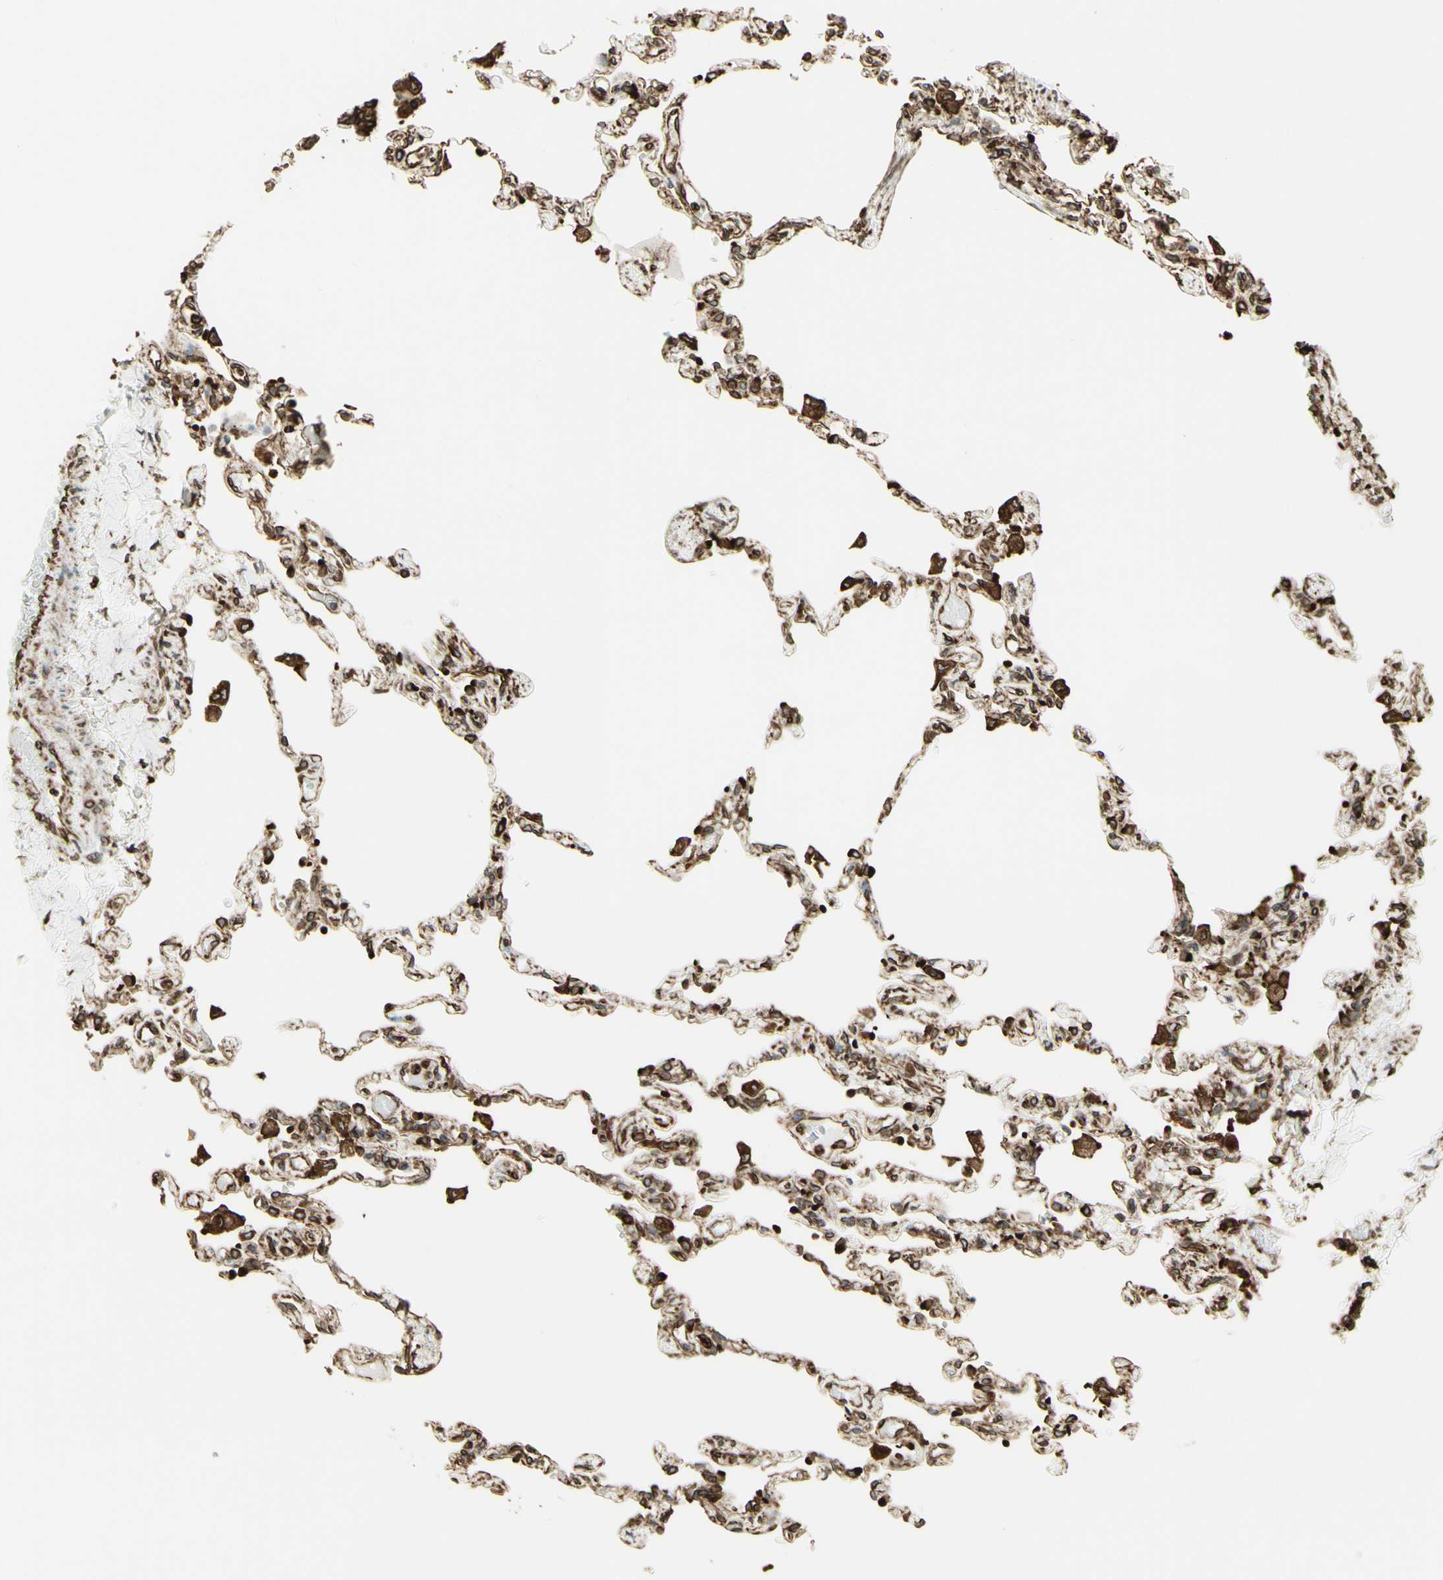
{"staining": {"intensity": "moderate", "quantity": ">75%", "location": "cytoplasmic/membranous"}, "tissue": "lung", "cell_type": "Alveolar cells", "image_type": "normal", "snomed": [{"axis": "morphology", "description": "Normal tissue, NOS"}, {"axis": "topography", "description": "Lung"}], "caption": "High-power microscopy captured an immunohistochemistry image of benign lung, revealing moderate cytoplasmic/membranous expression in about >75% of alveolar cells.", "gene": "CANX", "patient": {"sex": "male", "age": 21}}